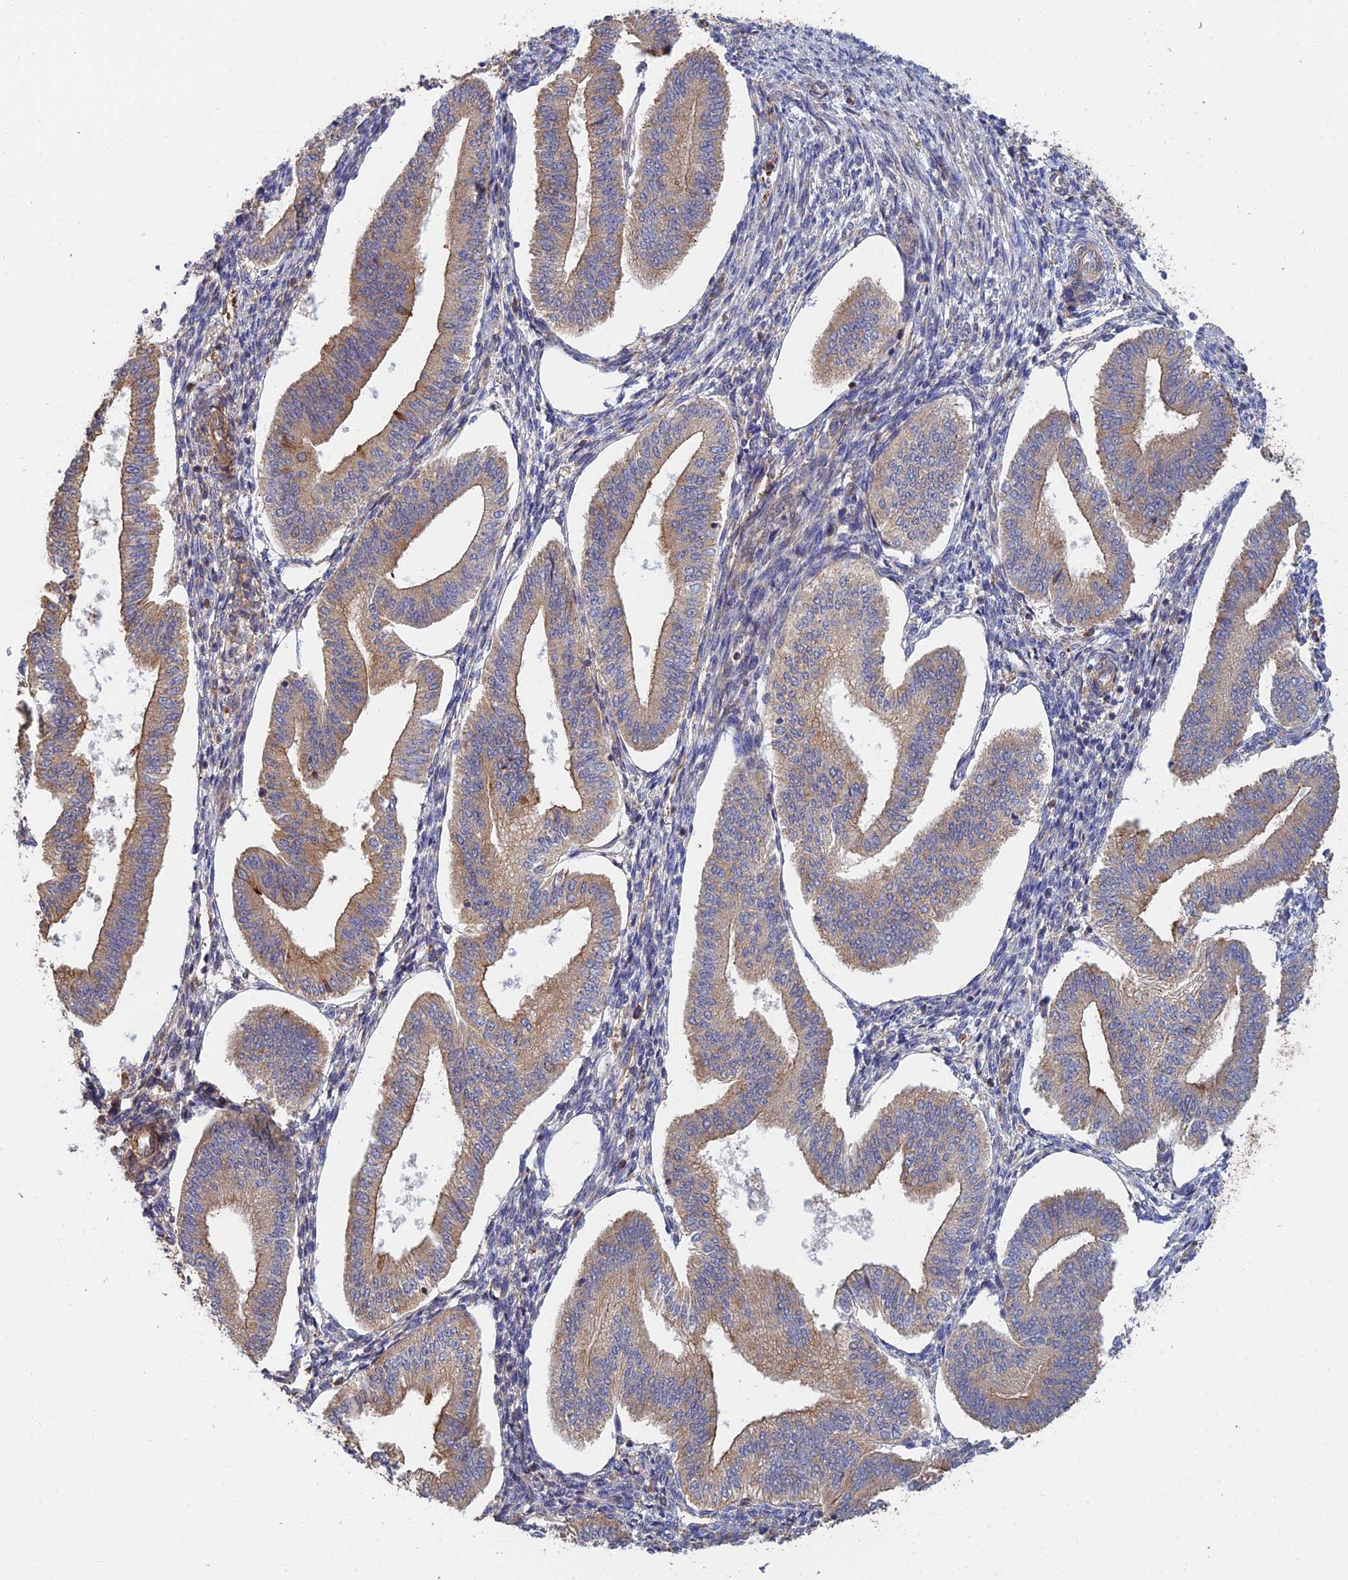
{"staining": {"intensity": "moderate", "quantity": "<25%", "location": "cytoplasmic/membranous"}, "tissue": "endometrium", "cell_type": "Cells in endometrial stroma", "image_type": "normal", "snomed": [{"axis": "morphology", "description": "Normal tissue, NOS"}, {"axis": "topography", "description": "Endometrium"}], "caption": "Protein expression analysis of normal human endometrium reveals moderate cytoplasmic/membranous staining in approximately <25% of cells in endometrial stroma.", "gene": "WBP11", "patient": {"sex": "female", "age": 34}}